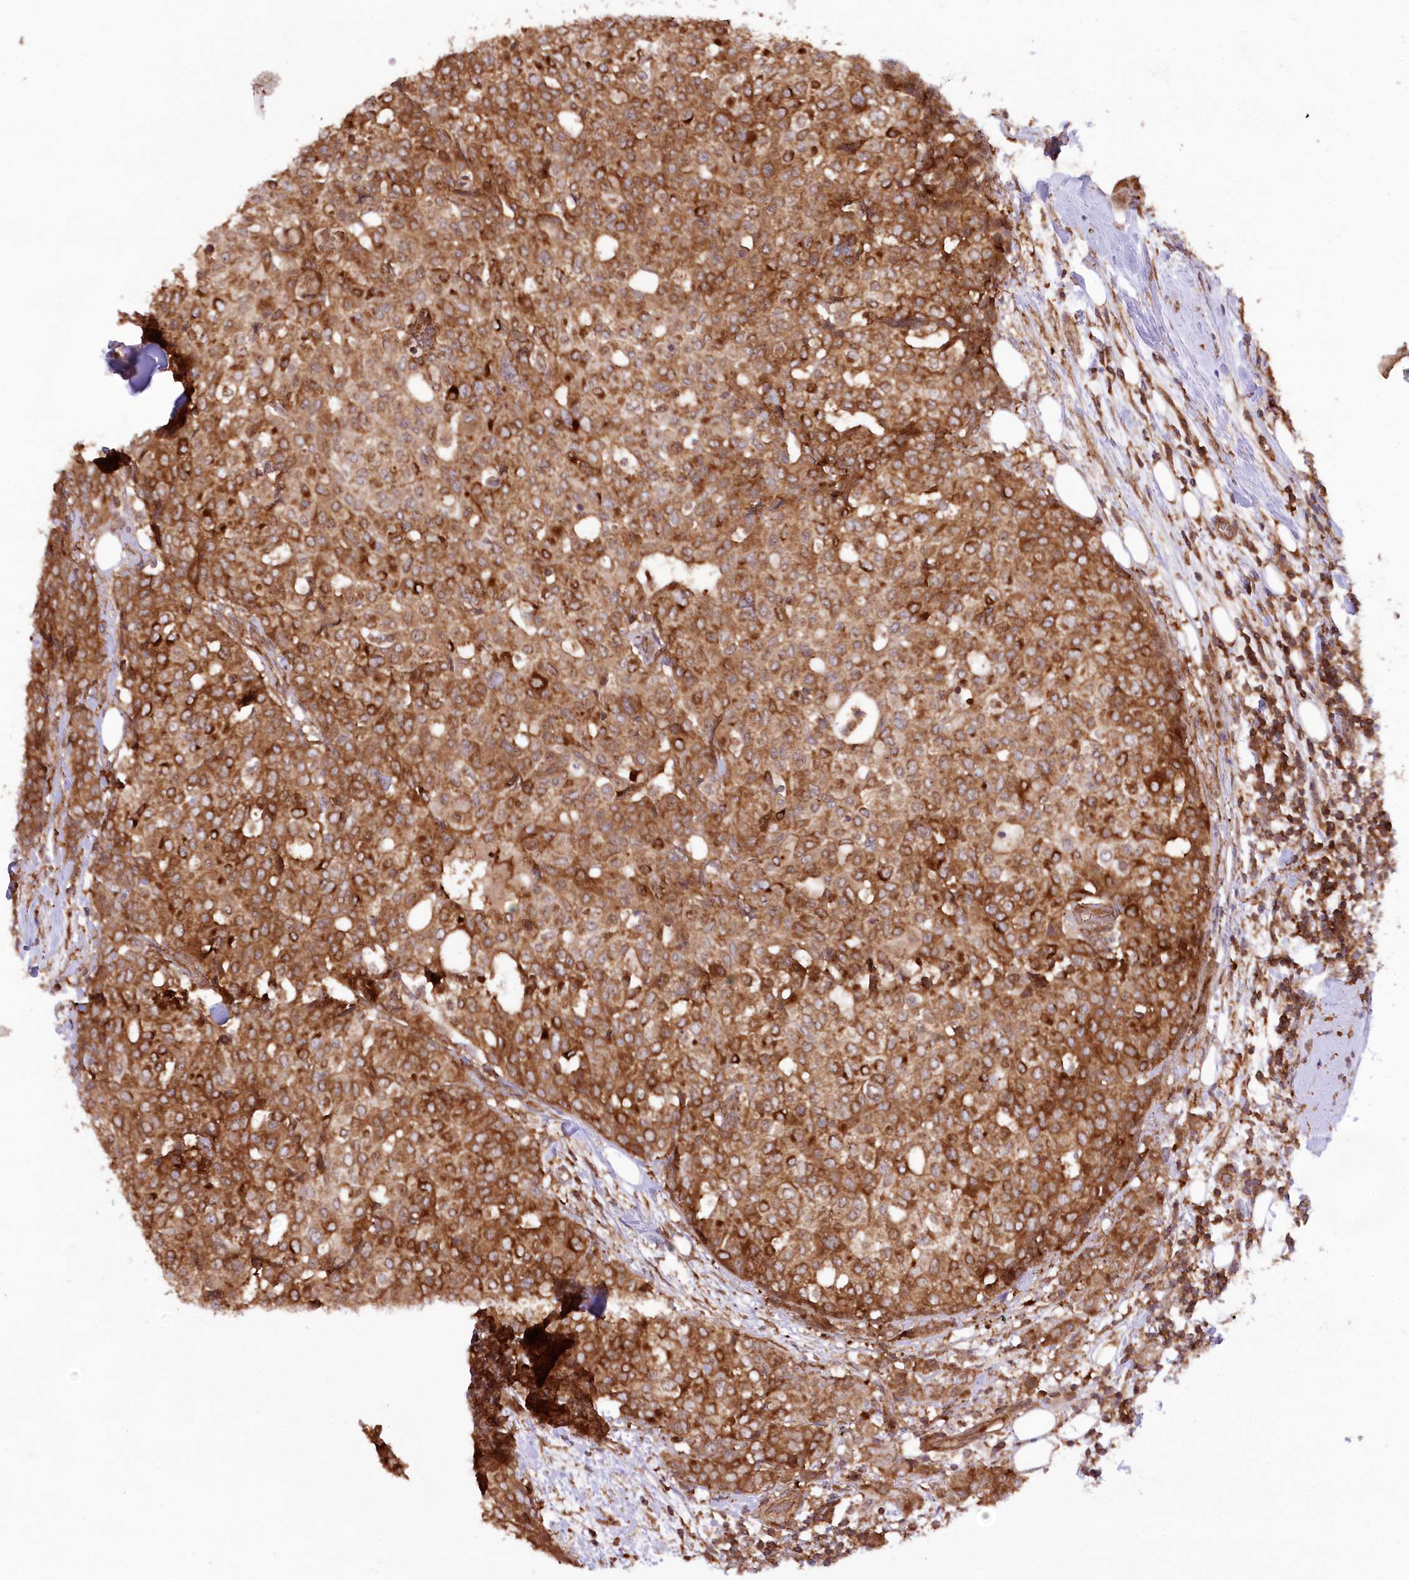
{"staining": {"intensity": "moderate", "quantity": ">75%", "location": "cytoplasmic/membranous"}, "tissue": "breast cancer", "cell_type": "Tumor cells", "image_type": "cancer", "snomed": [{"axis": "morphology", "description": "Lobular carcinoma"}, {"axis": "topography", "description": "Breast"}], "caption": "Human breast cancer stained for a protein (brown) reveals moderate cytoplasmic/membranous positive staining in about >75% of tumor cells.", "gene": "CCDC91", "patient": {"sex": "female", "age": 51}}